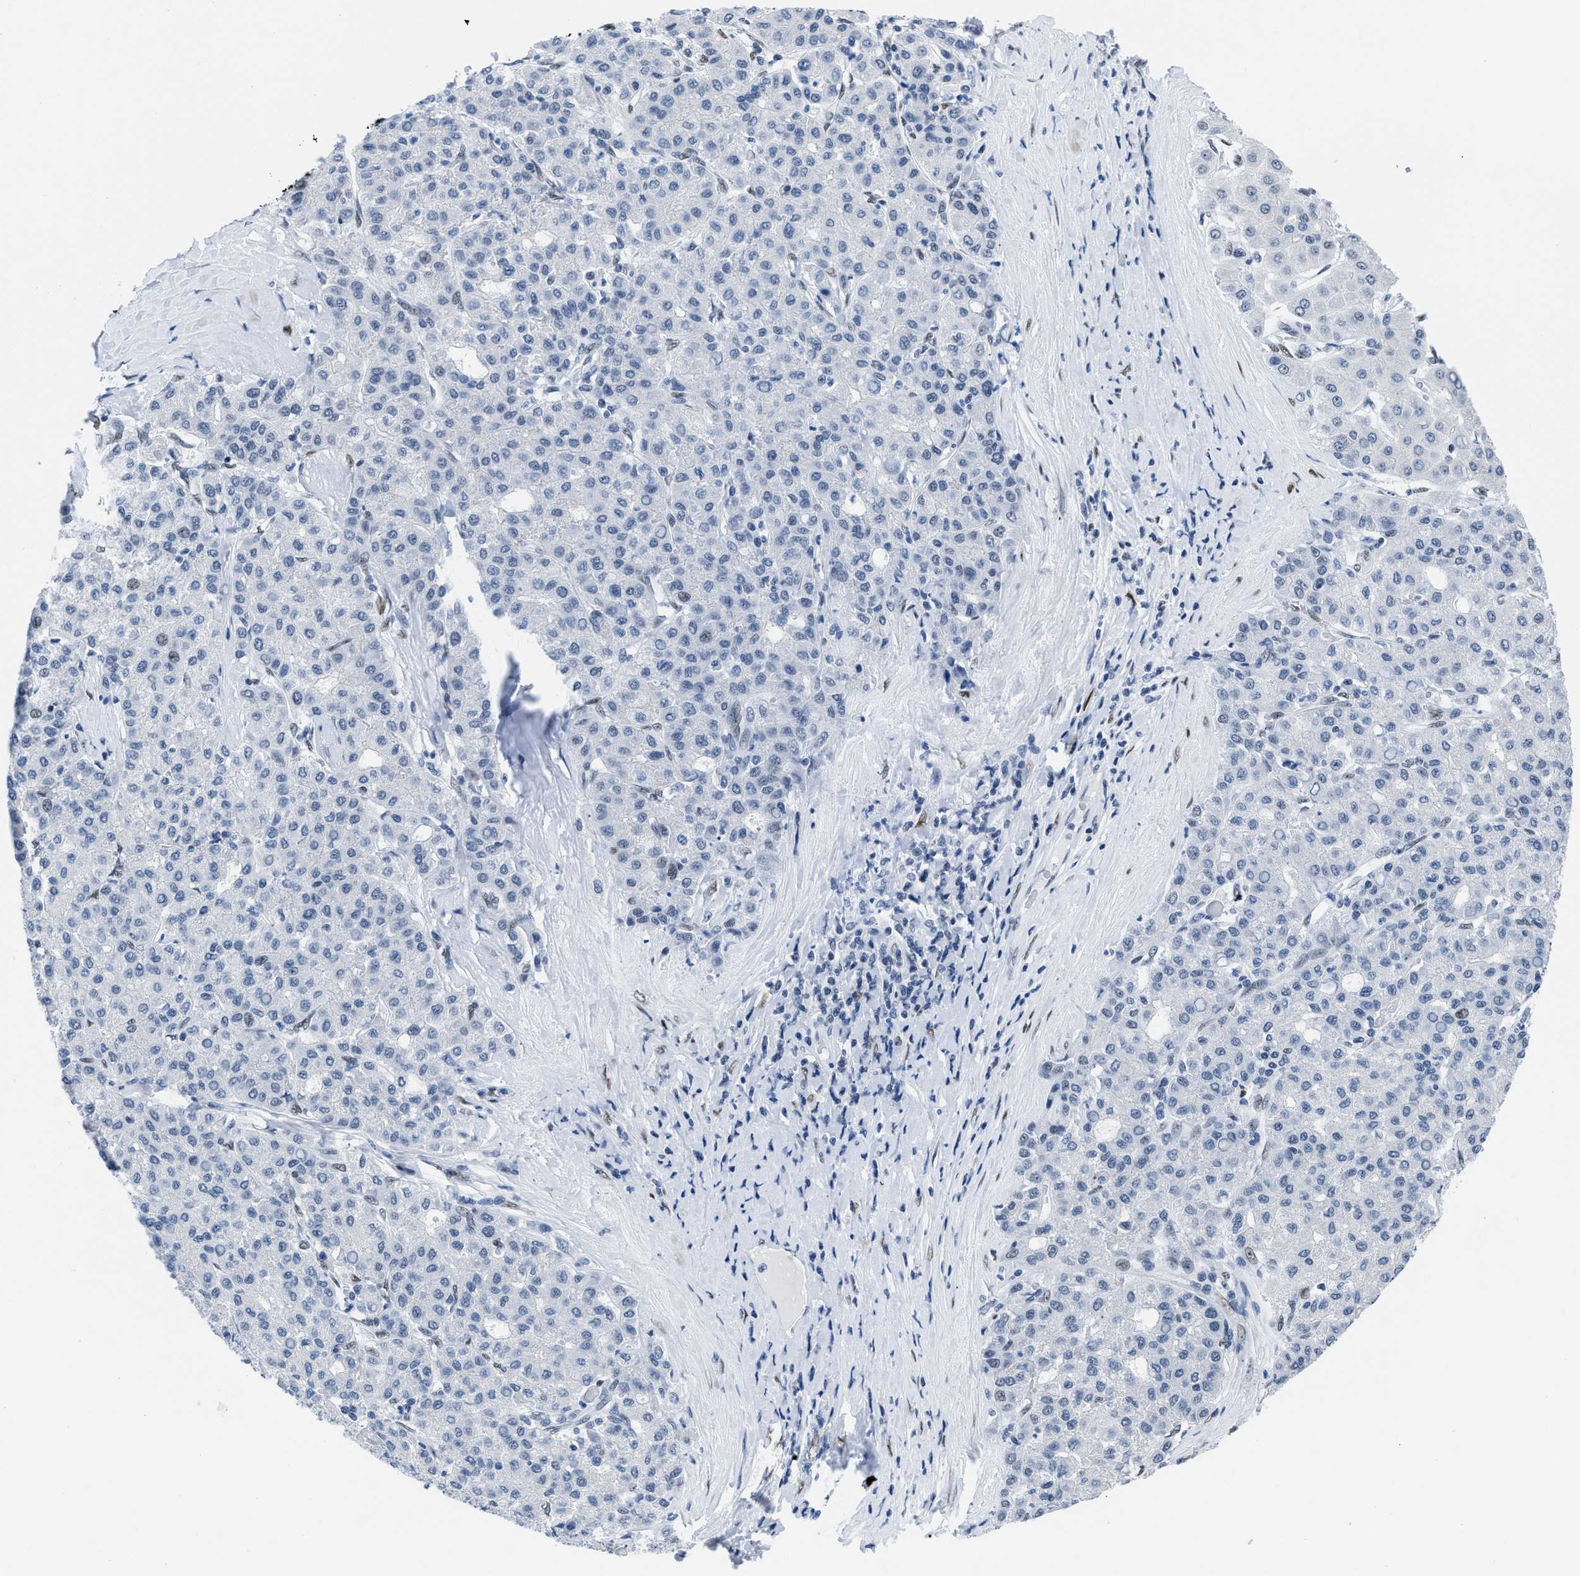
{"staining": {"intensity": "negative", "quantity": "none", "location": "none"}, "tissue": "liver cancer", "cell_type": "Tumor cells", "image_type": "cancer", "snomed": [{"axis": "morphology", "description": "Carcinoma, Hepatocellular, NOS"}, {"axis": "topography", "description": "Liver"}], "caption": "Immunohistochemistry (IHC) photomicrograph of neoplastic tissue: human liver cancer (hepatocellular carcinoma) stained with DAB (3,3'-diaminobenzidine) shows no significant protein positivity in tumor cells. (Brightfield microscopy of DAB IHC at high magnification).", "gene": "CTBP1", "patient": {"sex": "male", "age": 65}}